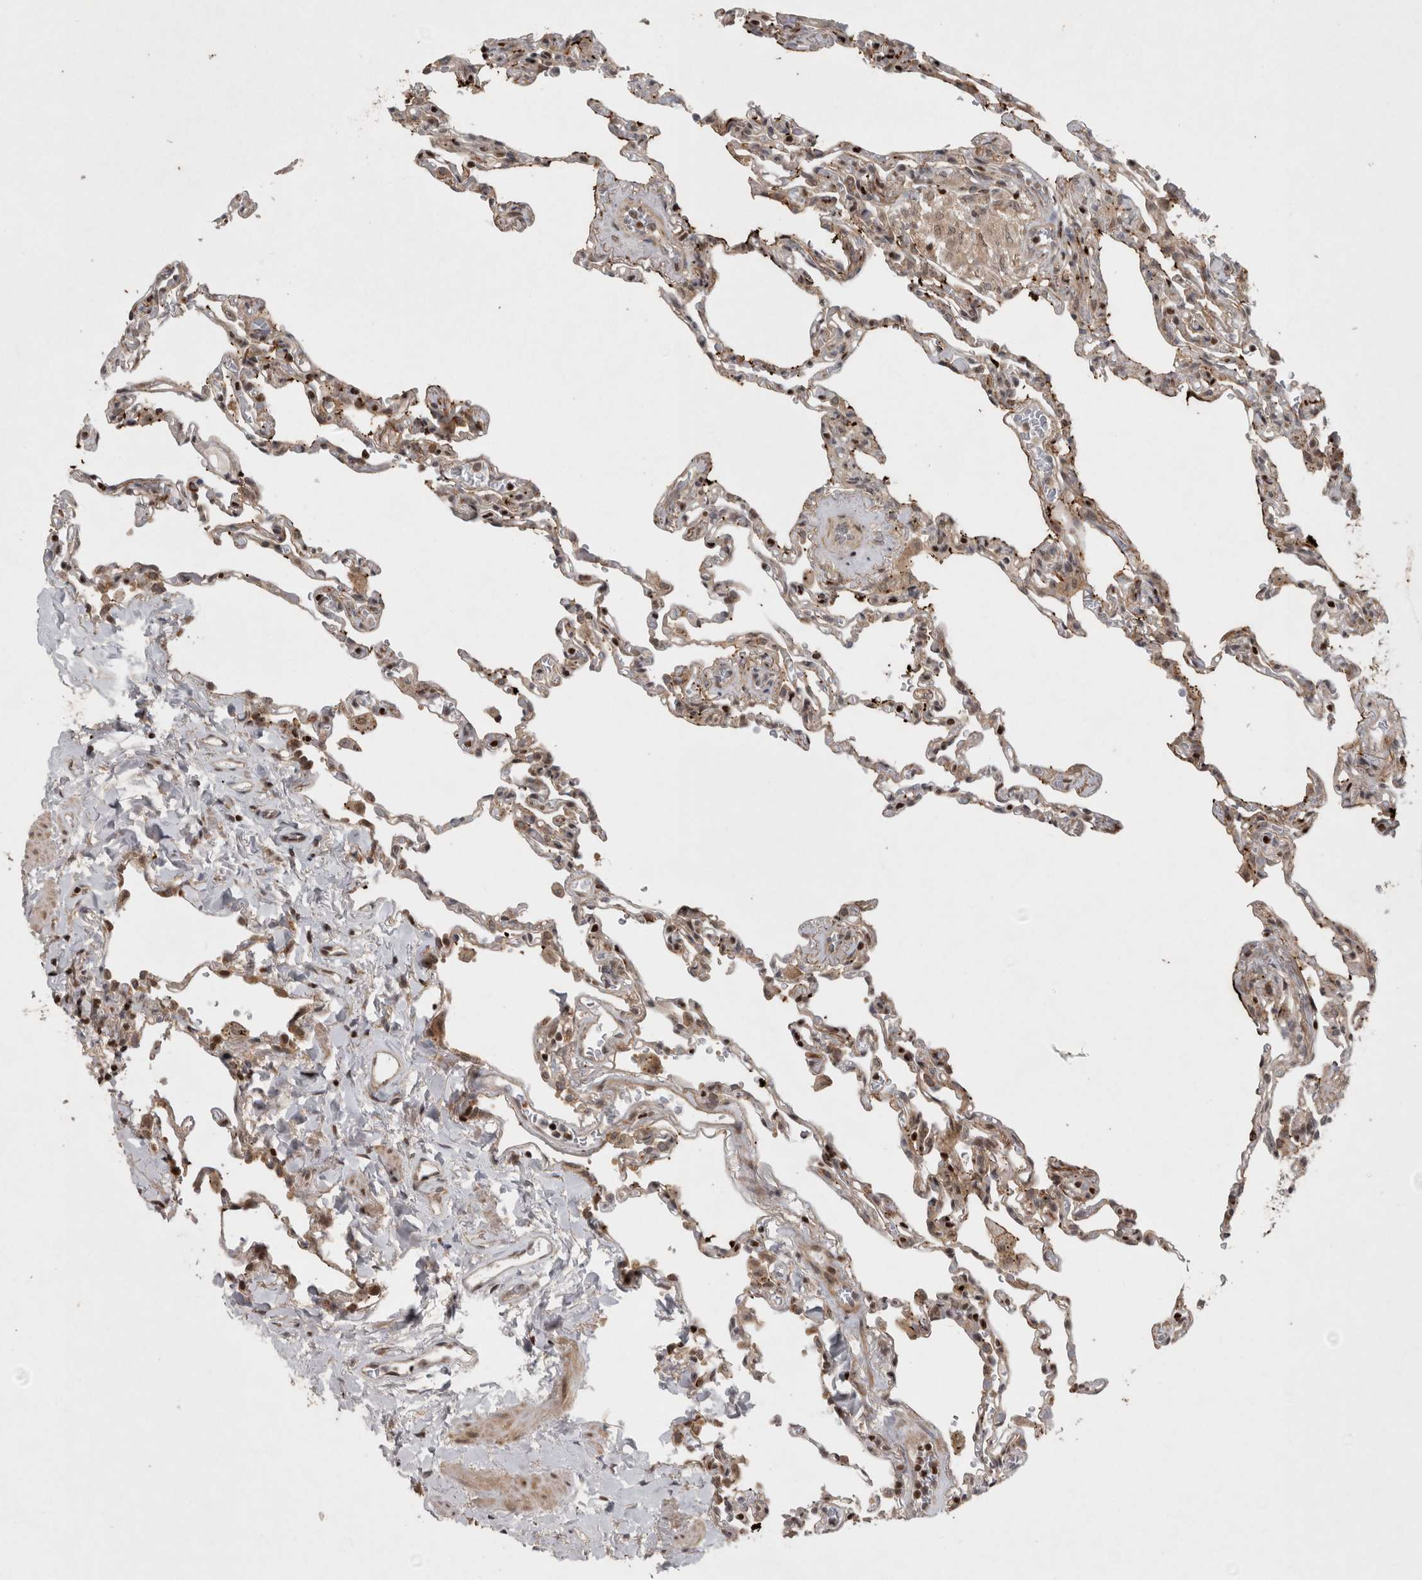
{"staining": {"intensity": "moderate", "quantity": "25%-75%", "location": "cytoplasmic/membranous"}, "tissue": "lung", "cell_type": "Alveolar cells", "image_type": "normal", "snomed": [{"axis": "morphology", "description": "Normal tissue, NOS"}, {"axis": "topography", "description": "Lung"}], "caption": "Immunohistochemistry (IHC) histopathology image of unremarkable lung stained for a protein (brown), which exhibits medium levels of moderate cytoplasmic/membranous staining in approximately 25%-75% of alveolar cells.", "gene": "KDM8", "patient": {"sex": "male", "age": 59}}